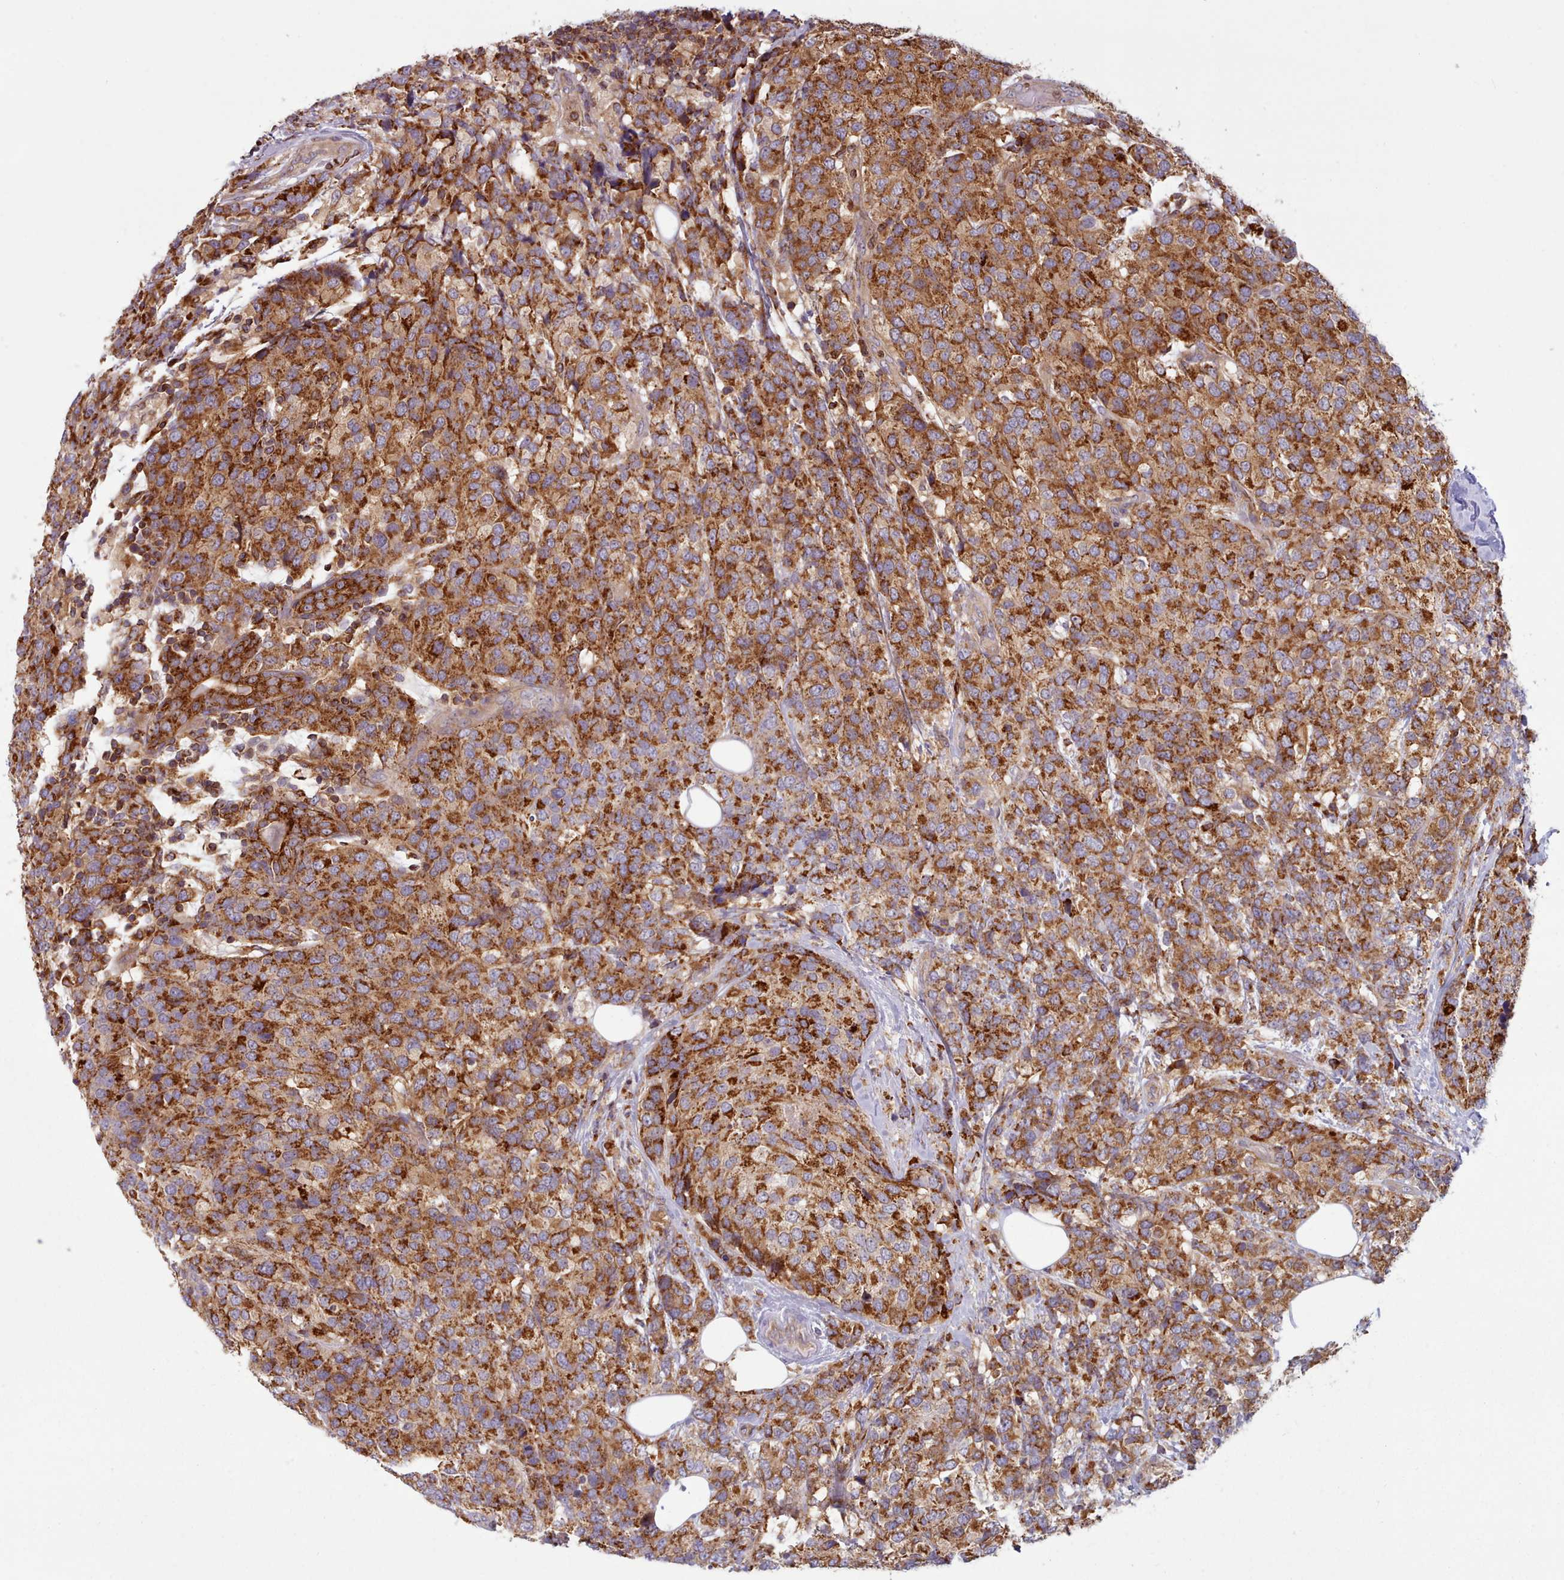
{"staining": {"intensity": "strong", "quantity": ">75%", "location": "cytoplasmic/membranous"}, "tissue": "breast cancer", "cell_type": "Tumor cells", "image_type": "cancer", "snomed": [{"axis": "morphology", "description": "Lobular carcinoma"}, {"axis": "topography", "description": "Breast"}], "caption": "About >75% of tumor cells in human breast cancer show strong cytoplasmic/membranous protein expression as visualized by brown immunohistochemical staining.", "gene": "CRYBG1", "patient": {"sex": "female", "age": 59}}